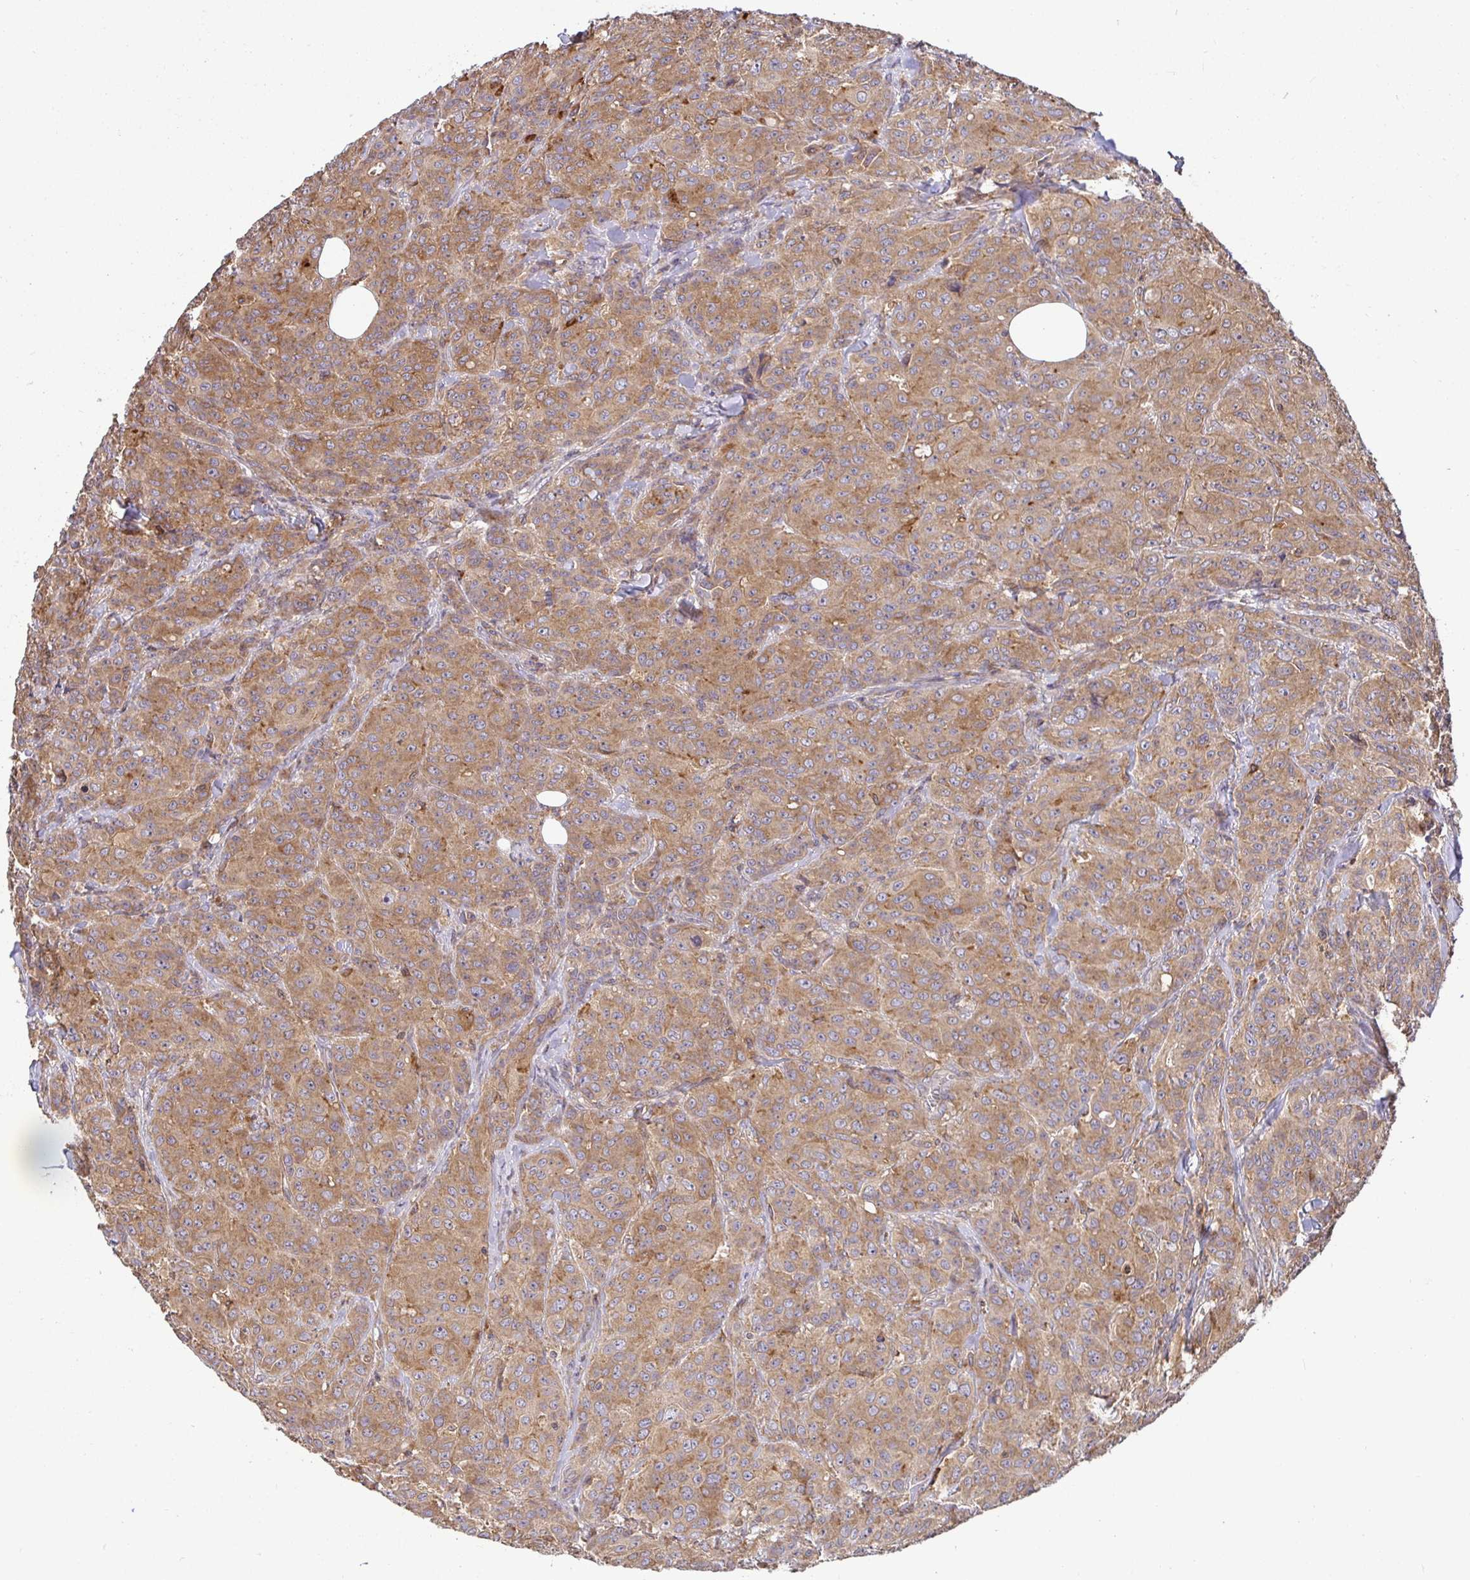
{"staining": {"intensity": "moderate", "quantity": ">75%", "location": "cytoplasmic/membranous"}, "tissue": "breast cancer", "cell_type": "Tumor cells", "image_type": "cancer", "snomed": [{"axis": "morphology", "description": "Normal tissue, NOS"}, {"axis": "morphology", "description": "Duct carcinoma"}, {"axis": "topography", "description": "Breast"}], "caption": "An image of invasive ductal carcinoma (breast) stained for a protein exhibits moderate cytoplasmic/membranous brown staining in tumor cells.", "gene": "ATP6V1F", "patient": {"sex": "female", "age": 43}}